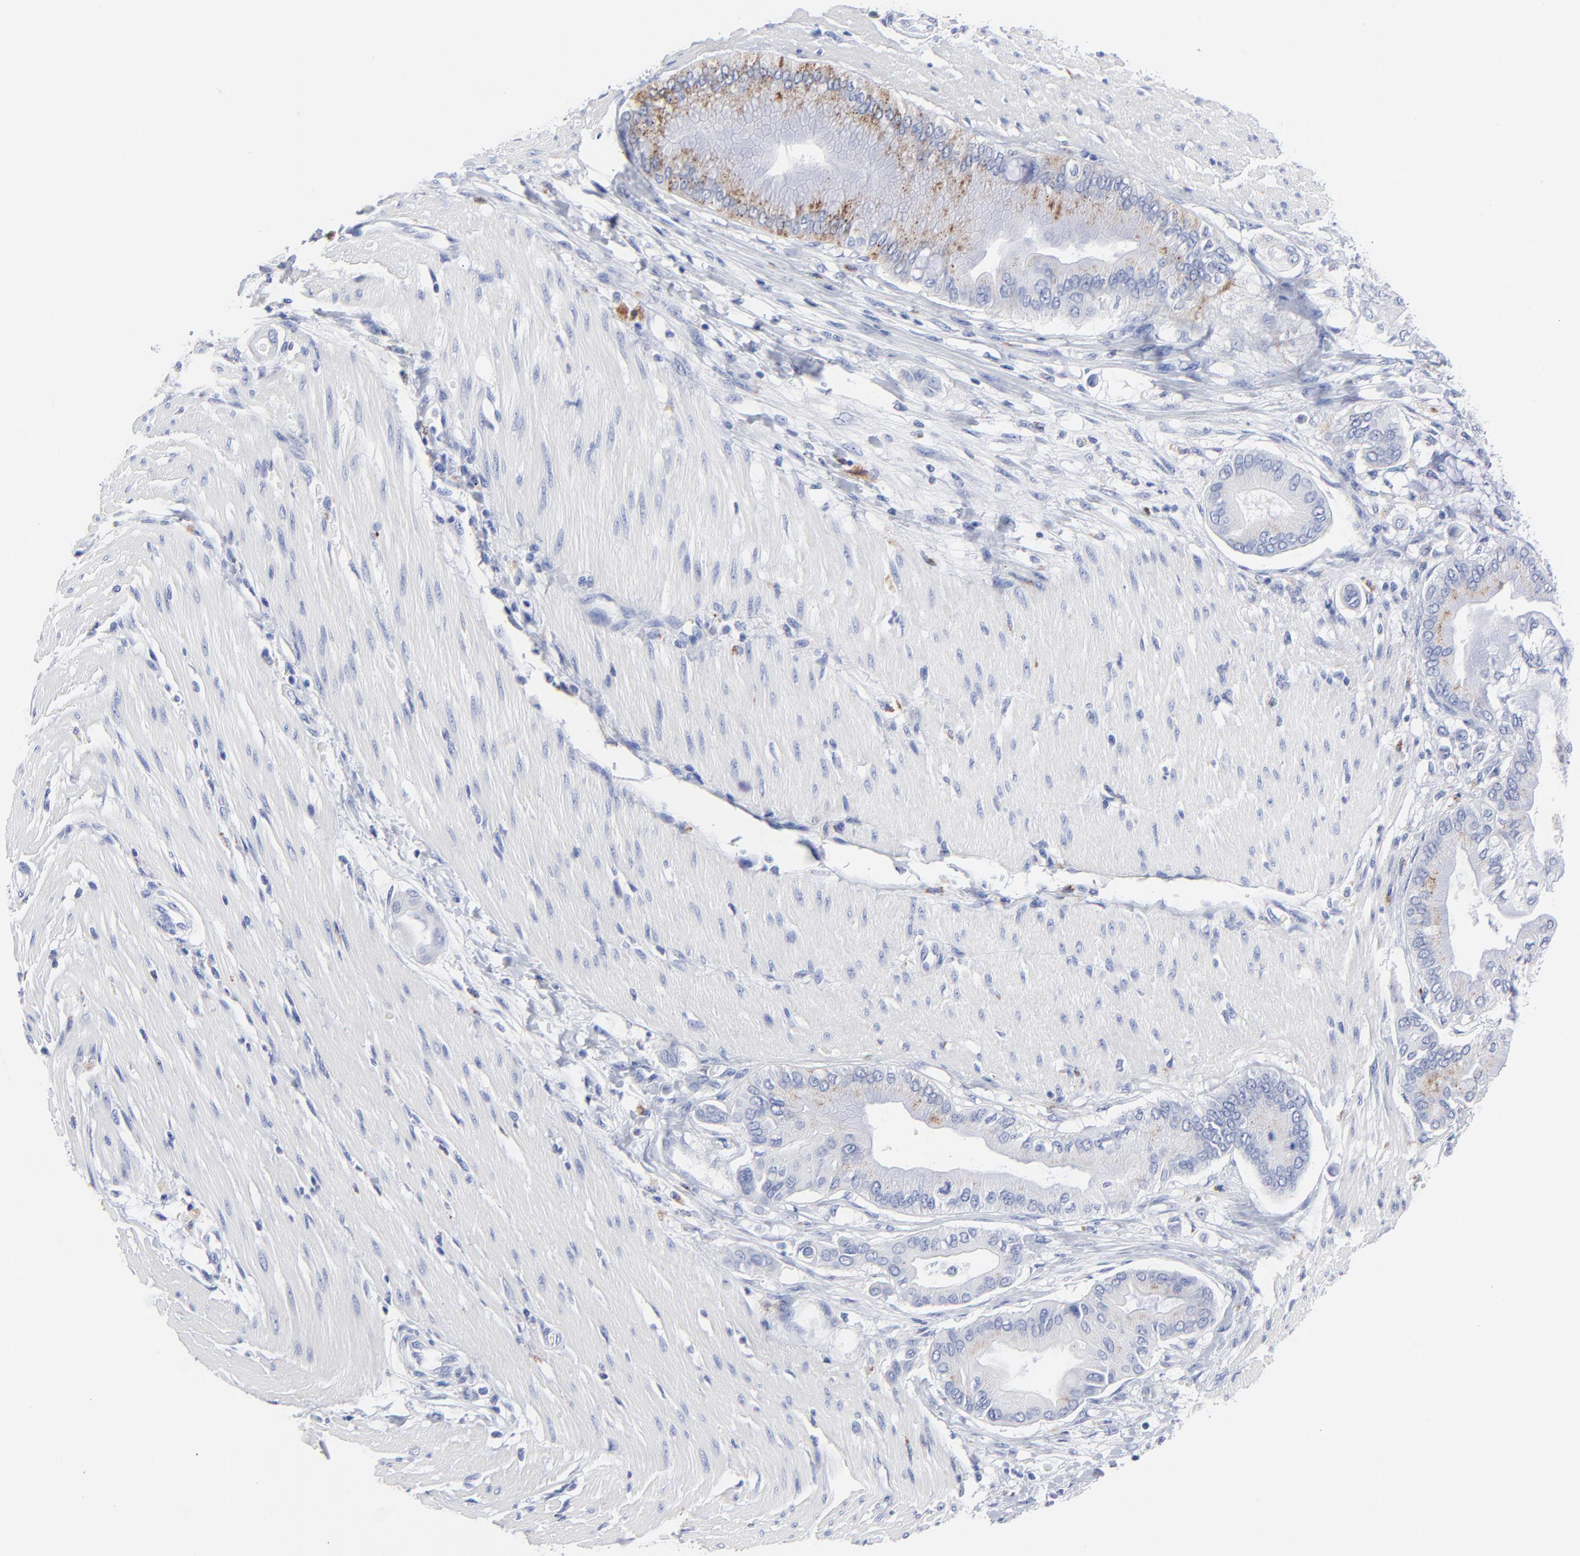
{"staining": {"intensity": "moderate", "quantity": "<25%", "location": "cytoplasmic/membranous"}, "tissue": "pancreatic cancer", "cell_type": "Tumor cells", "image_type": "cancer", "snomed": [{"axis": "morphology", "description": "Adenocarcinoma, NOS"}, {"axis": "morphology", "description": "Adenocarcinoma, metastatic, NOS"}, {"axis": "topography", "description": "Lymph node"}, {"axis": "topography", "description": "Pancreas"}, {"axis": "topography", "description": "Duodenum"}], "caption": "High-power microscopy captured an immunohistochemistry (IHC) photomicrograph of pancreatic cancer, revealing moderate cytoplasmic/membranous expression in about <25% of tumor cells.", "gene": "CPVL", "patient": {"sex": "female", "age": 64}}